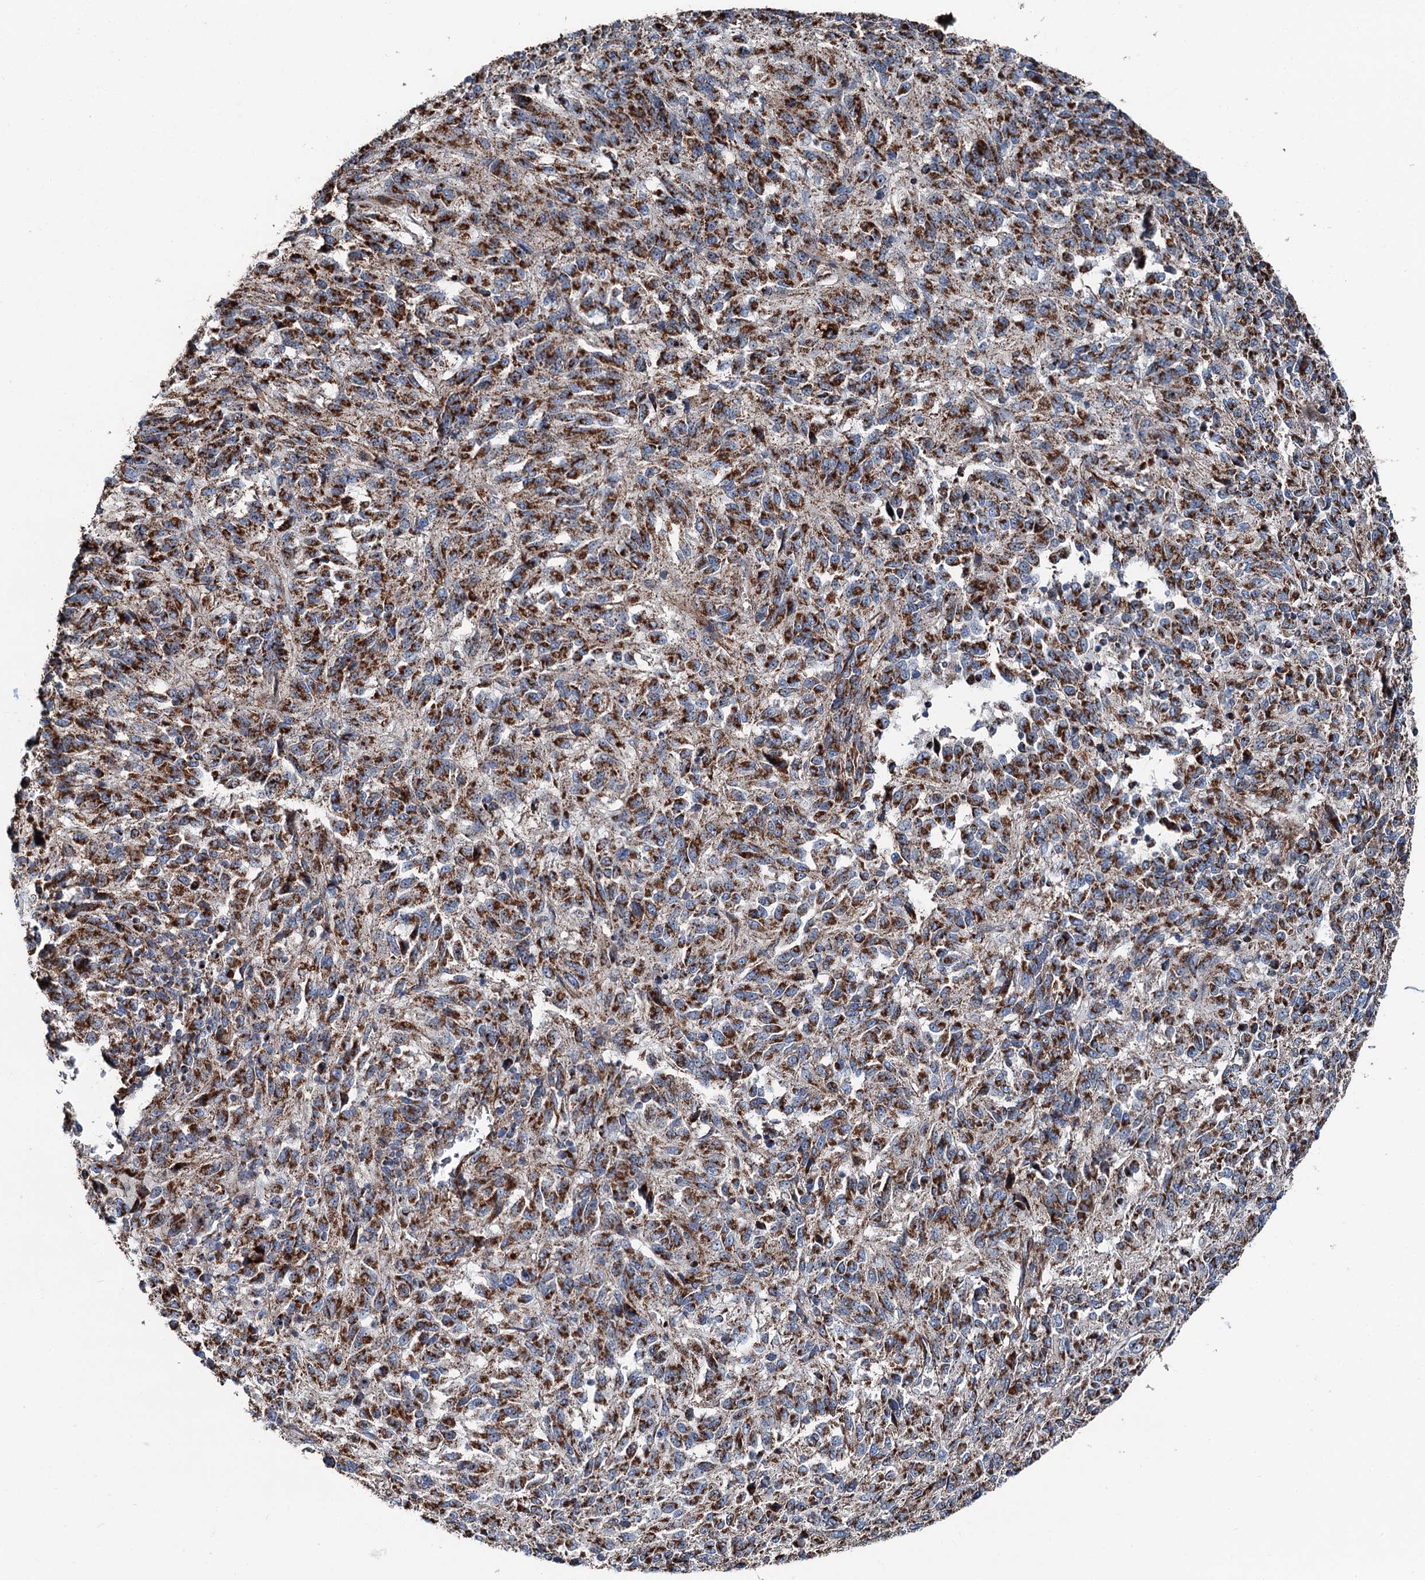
{"staining": {"intensity": "strong", "quantity": ">75%", "location": "cytoplasmic/membranous"}, "tissue": "melanoma", "cell_type": "Tumor cells", "image_type": "cancer", "snomed": [{"axis": "morphology", "description": "Malignant melanoma, Metastatic site"}, {"axis": "topography", "description": "Lung"}], "caption": "Immunohistochemical staining of melanoma shows strong cytoplasmic/membranous protein expression in approximately >75% of tumor cells. The staining was performed using DAB, with brown indicating positive protein expression. Nuclei are stained blue with hematoxylin.", "gene": "DDIAS", "patient": {"sex": "male", "age": 64}}